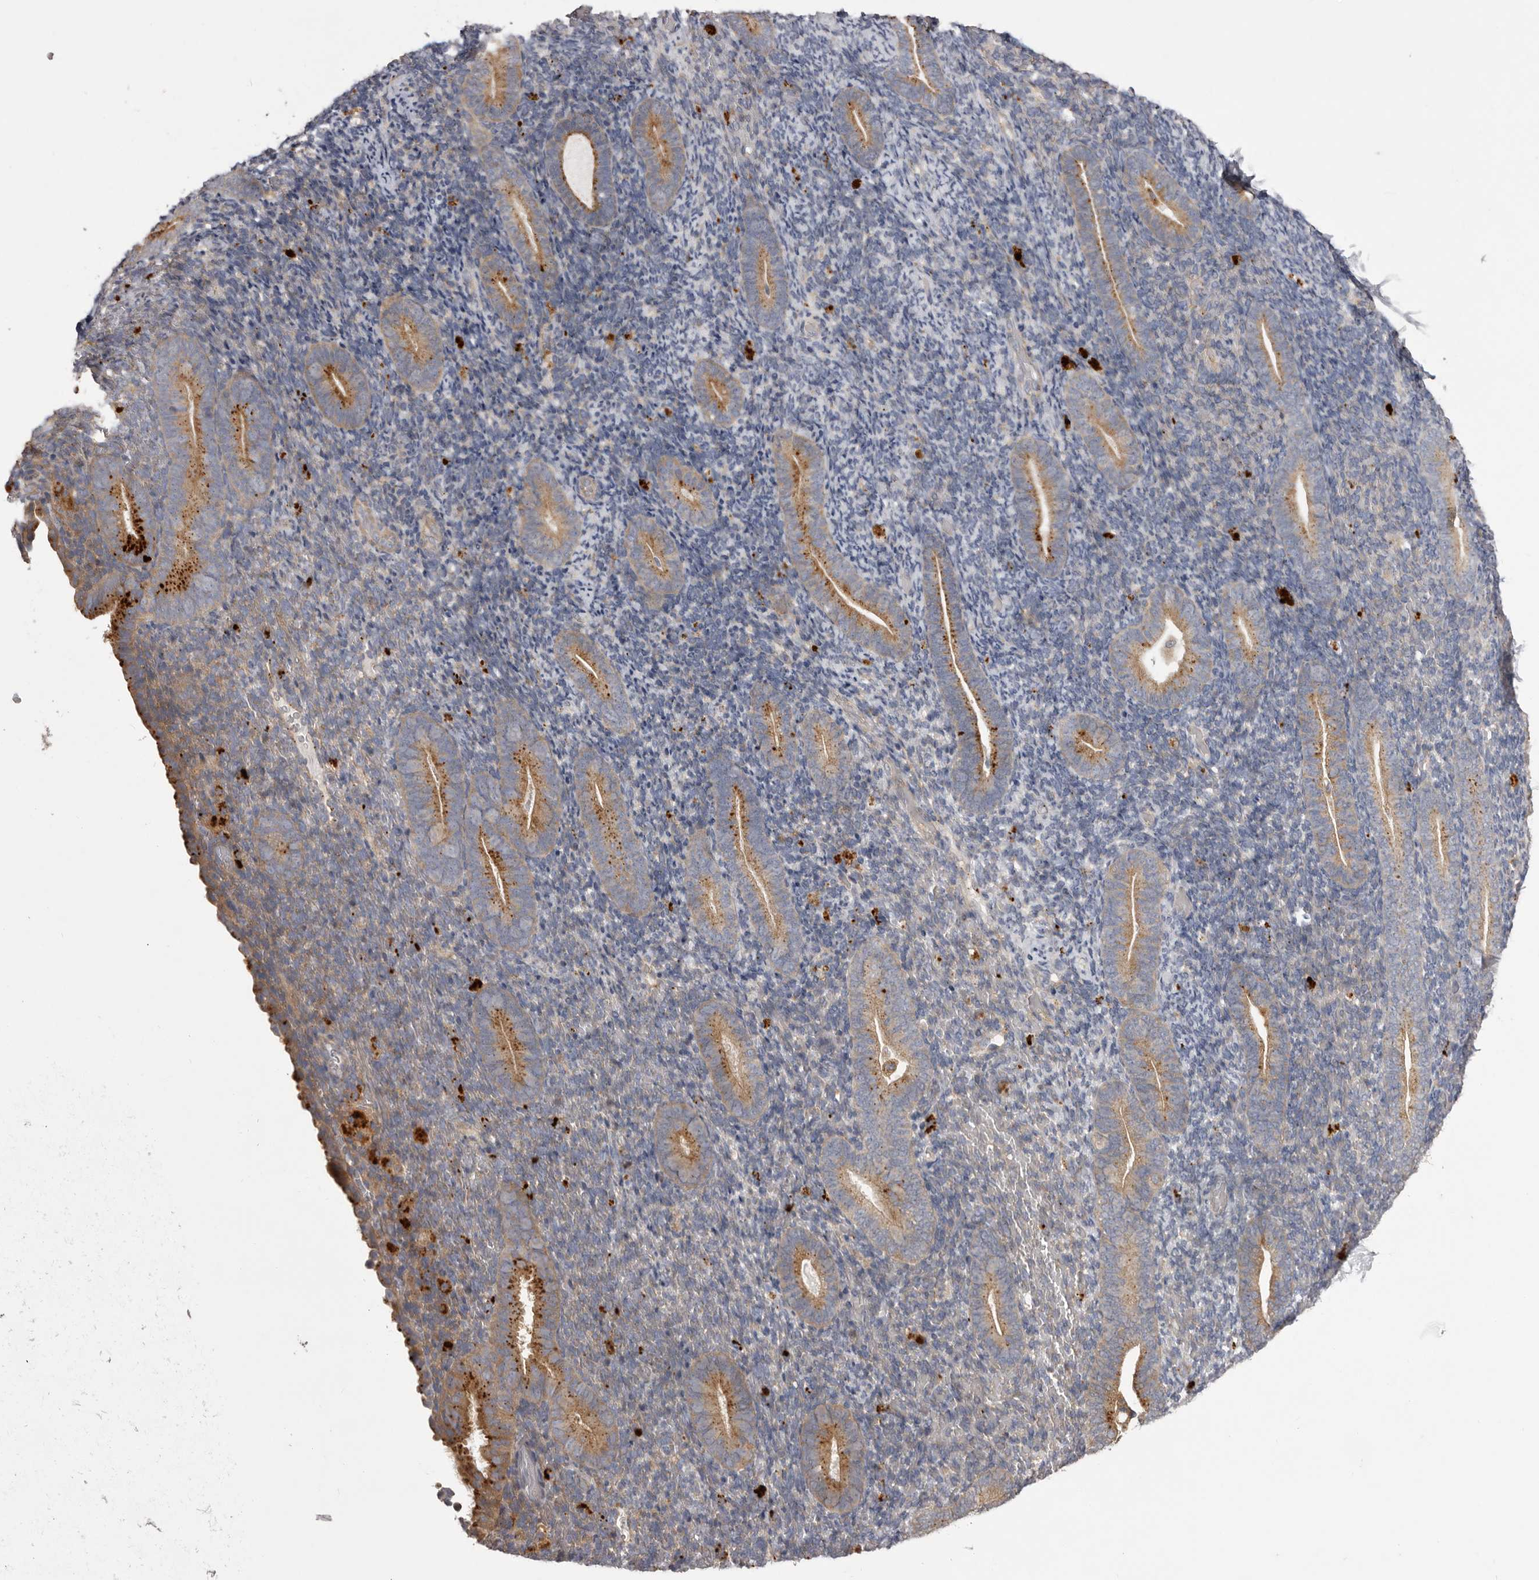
{"staining": {"intensity": "negative", "quantity": "none", "location": "none"}, "tissue": "endometrium", "cell_type": "Cells in endometrial stroma", "image_type": "normal", "snomed": [{"axis": "morphology", "description": "Normal tissue, NOS"}, {"axis": "topography", "description": "Endometrium"}], "caption": "Immunohistochemistry of unremarkable endometrium exhibits no staining in cells in endometrial stroma. (Immunohistochemistry (ihc), brightfield microscopy, high magnification).", "gene": "WDR47", "patient": {"sex": "female", "age": 51}}